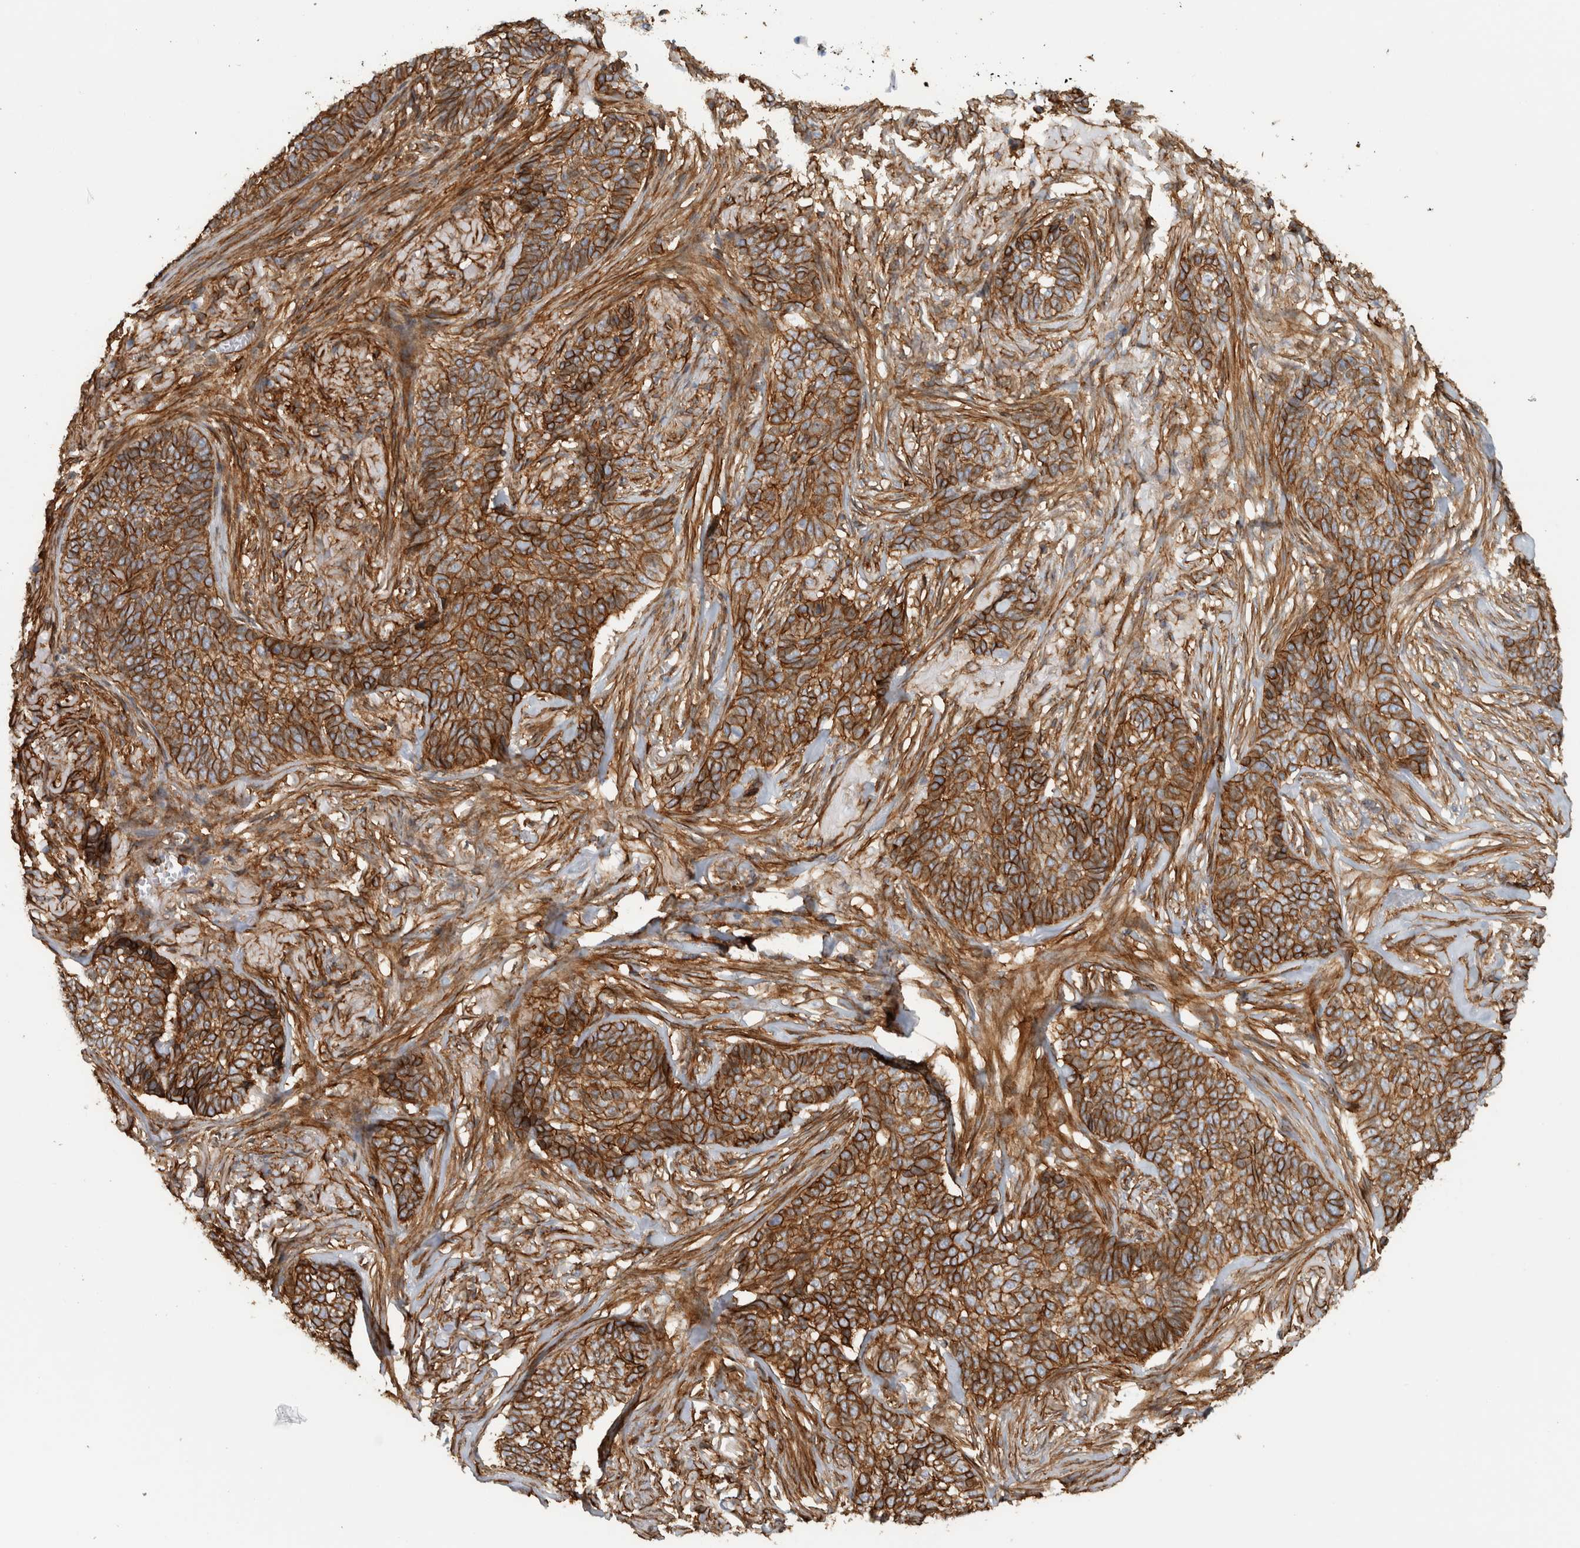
{"staining": {"intensity": "strong", "quantity": ">75%", "location": "cytoplasmic/membranous"}, "tissue": "skin cancer", "cell_type": "Tumor cells", "image_type": "cancer", "snomed": [{"axis": "morphology", "description": "Basal cell carcinoma"}, {"axis": "topography", "description": "Skin"}], "caption": "Immunohistochemical staining of human basal cell carcinoma (skin) reveals high levels of strong cytoplasmic/membranous protein expression in approximately >75% of tumor cells.", "gene": "AHNAK", "patient": {"sex": "male", "age": 85}}